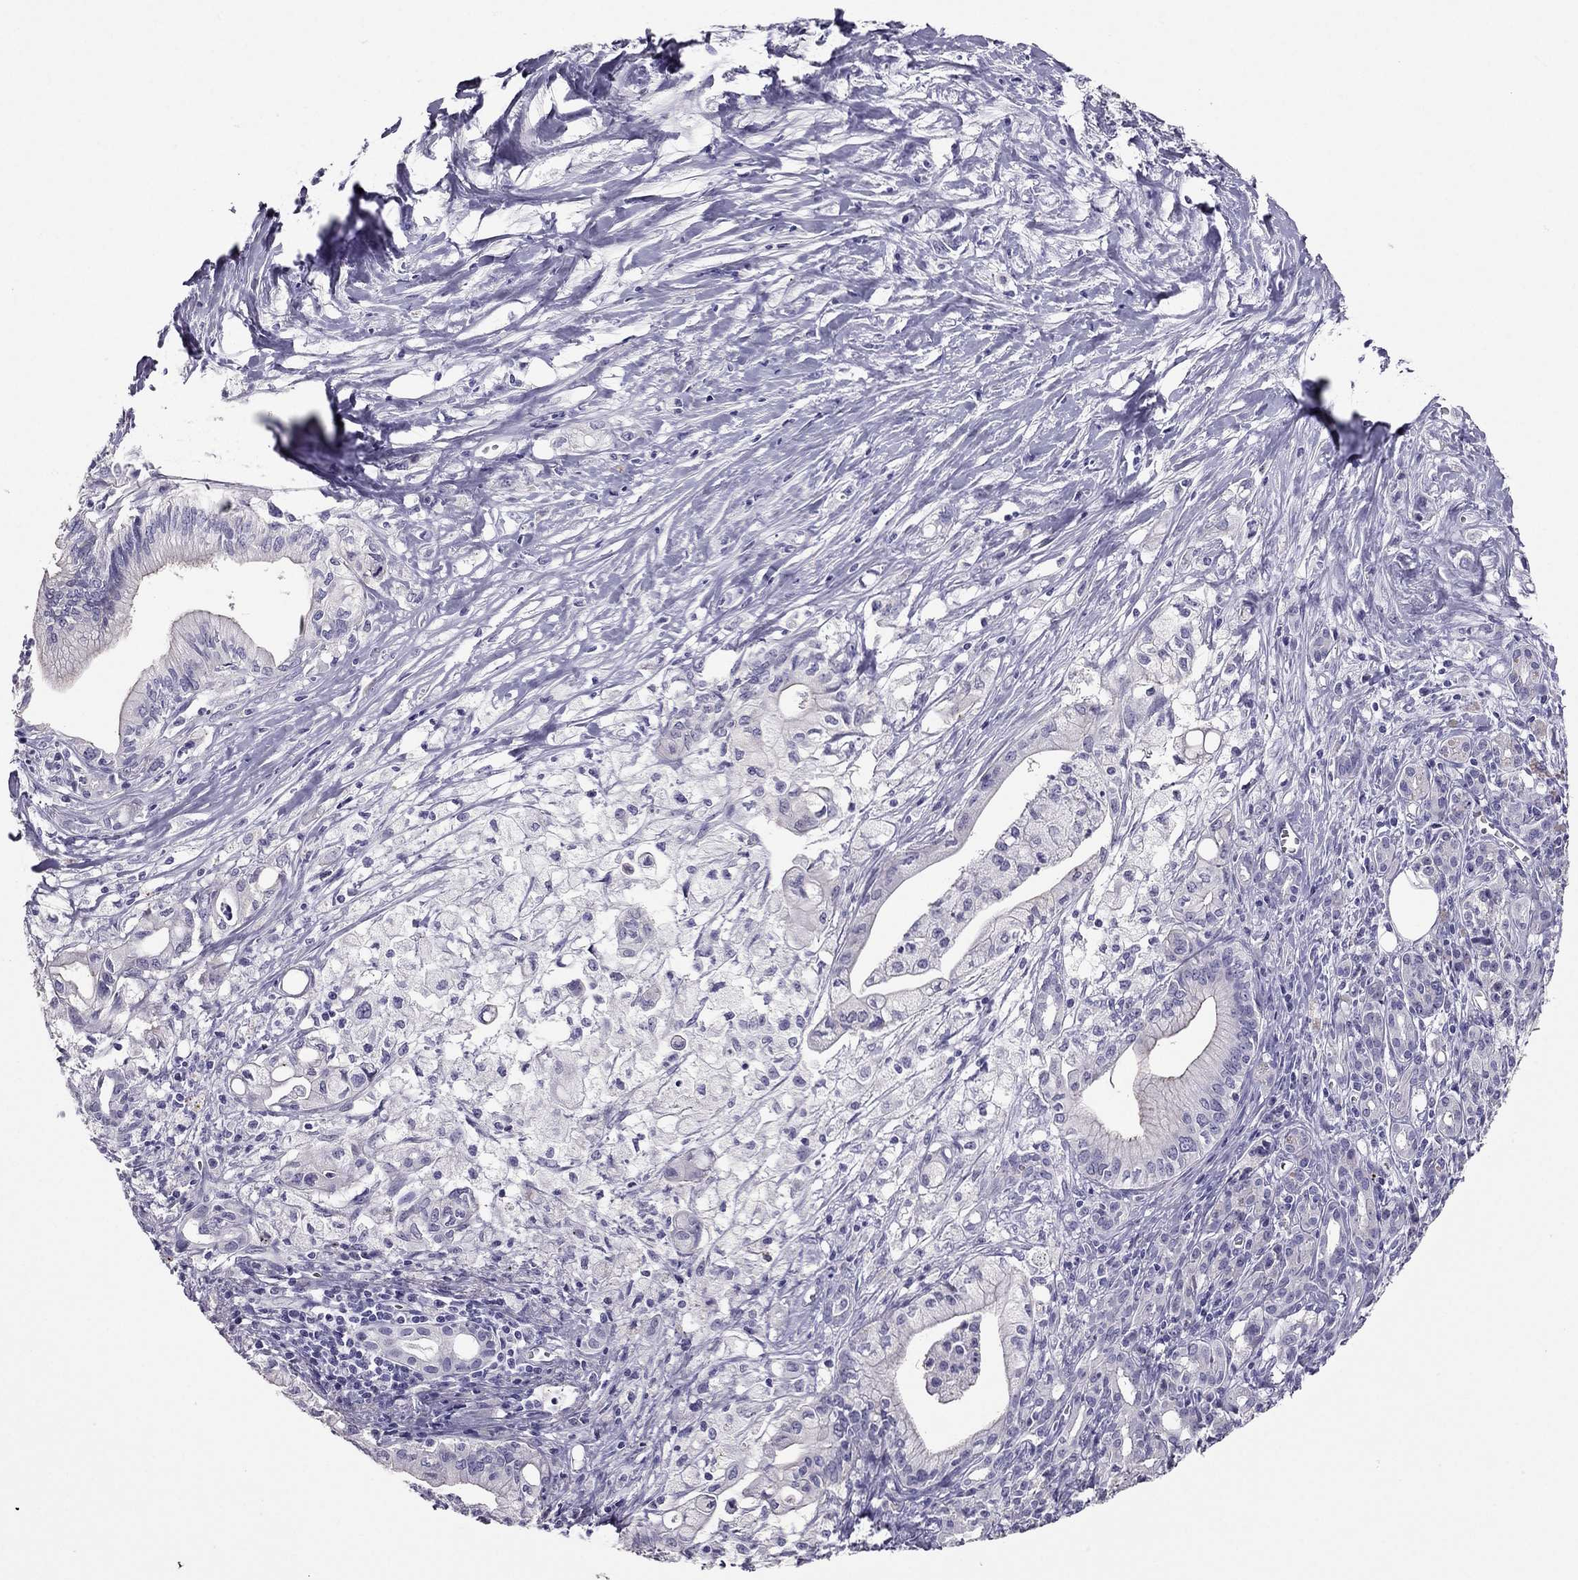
{"staining": {"intensity": "negative", "quantity": "none", "location": "none"}, "tissue": "pancreatic cancer", "cell_type": "Tumor cells", "image_type": "cancer", "snomed": [{"axis": "morphology", "description": "Adenocarcinoma, NOS"}, {"axis": "topography", "description": "Pancreas"}], "caption": "An image of human adenocarcinoma (pancreatic) is negative for staining in tumor cells.", "gene": "PDE6A", "patient": {"sex": "male", "age": 71}}